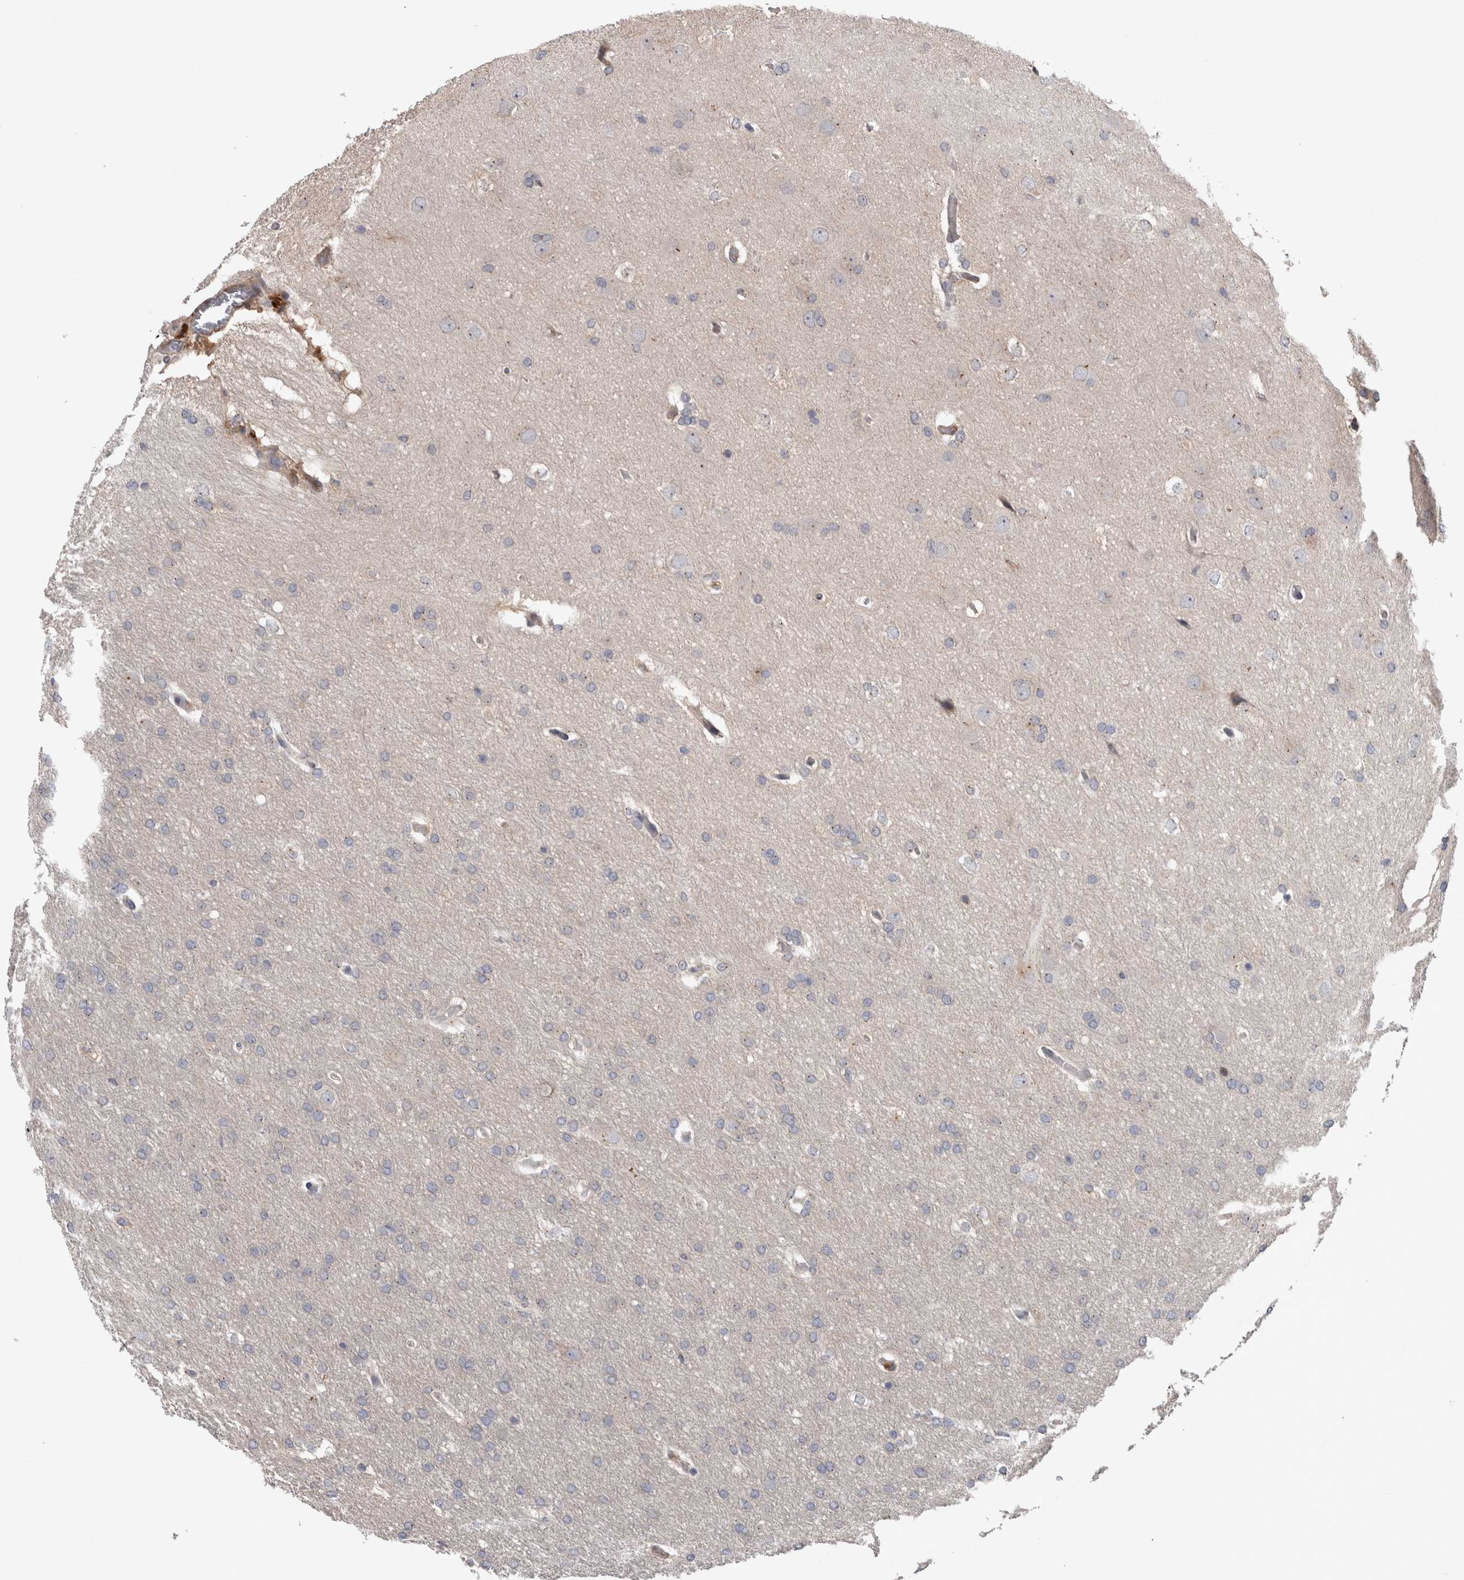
{"staining": {"intensity": "negative", "quantity": "none", "location": "none"}, "tissue": "glioma", "cell_type": "Tumor cells", "image_type": "cancer", "snomed": [{"axis": "morphology", "description": "Glioma, malignant, Low grade"}, {"axis": "topography", "description": "Brain"}], "caption": "Immunohistochemistry of human malignant low-grade glioma exhibits no expression in tumor cells.", "gene": "STC1", "patient": {"sex": "female", "age": 37}}